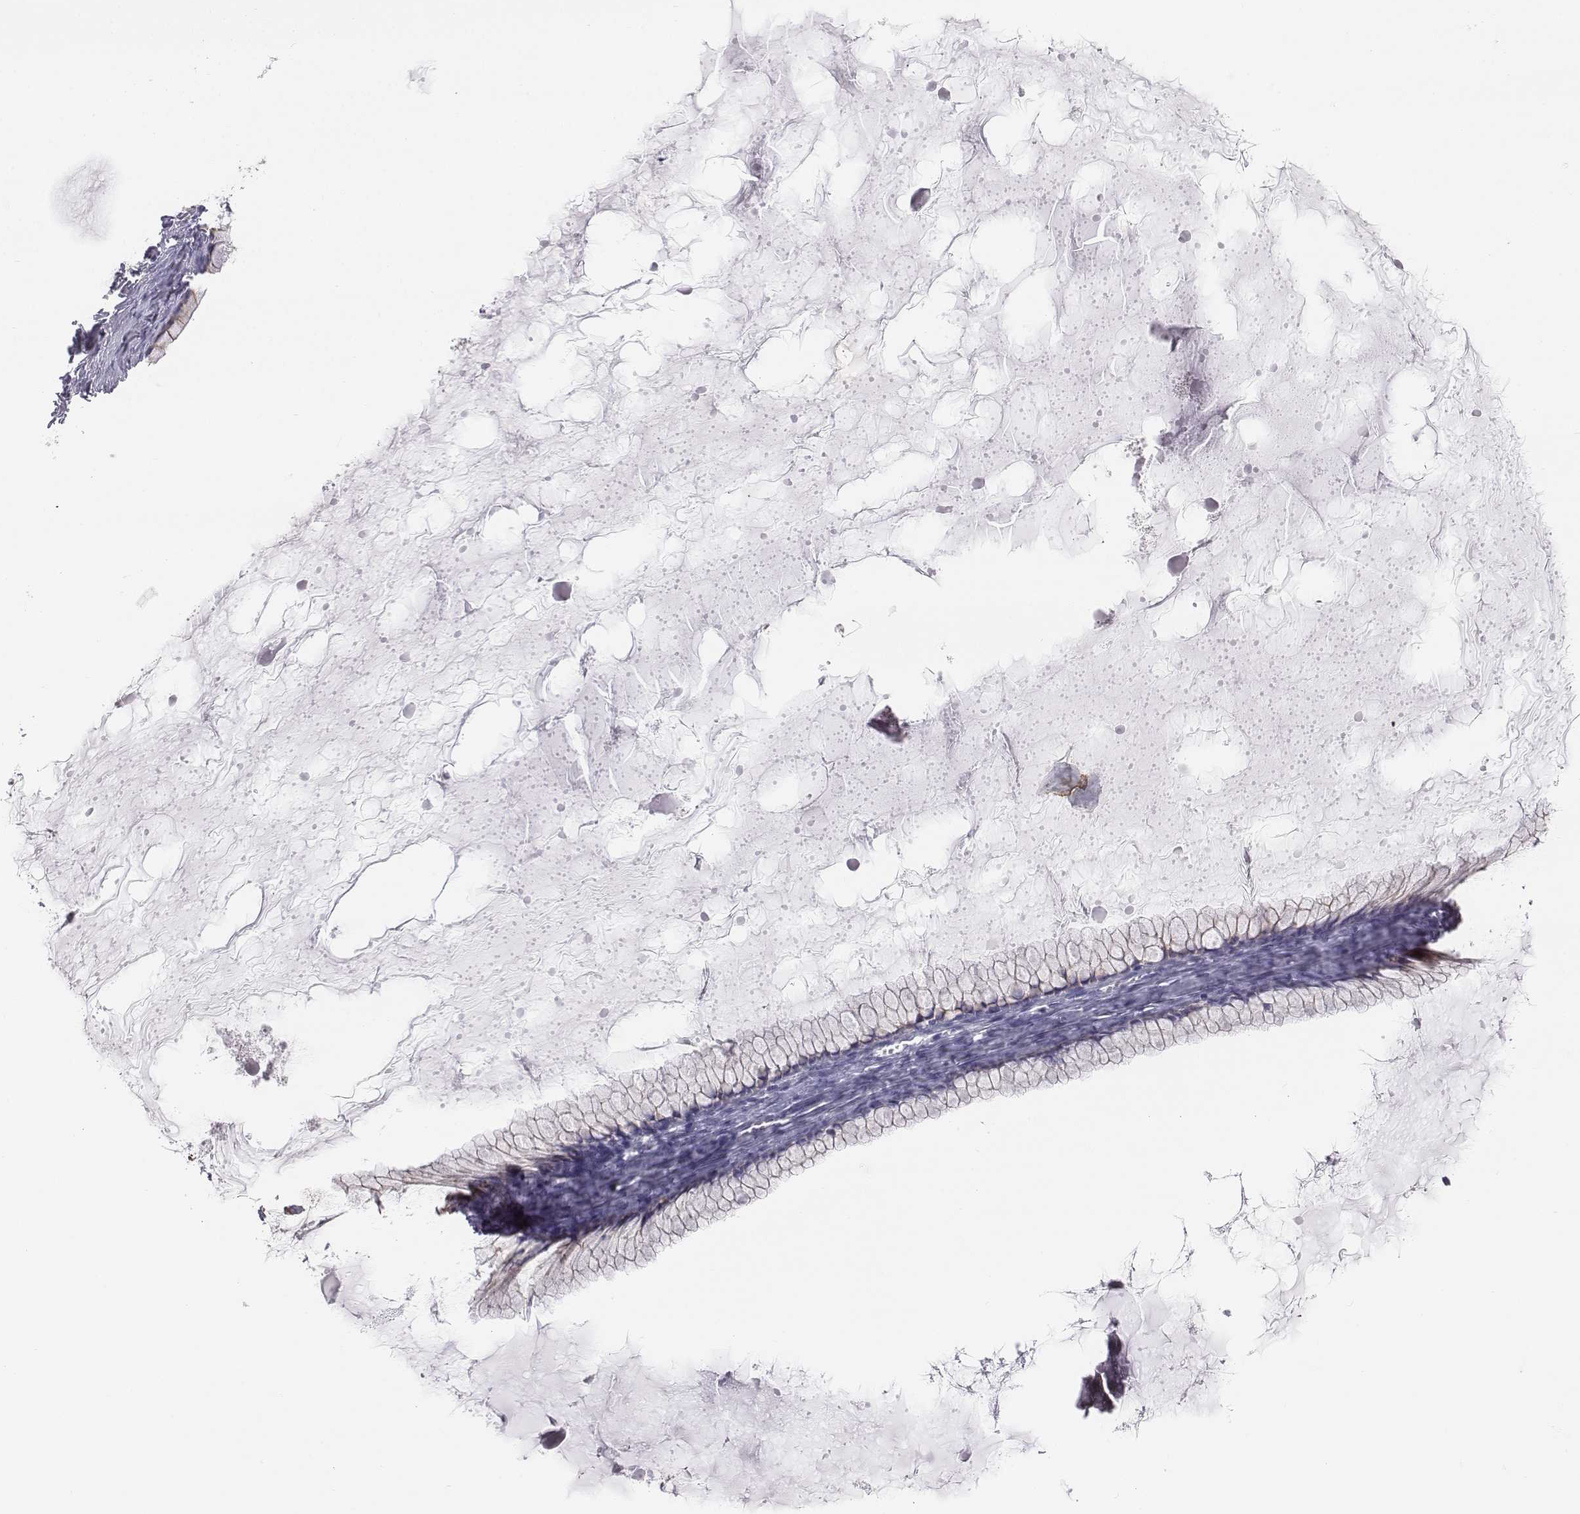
{"staining": {"intensity": "moderate", "quantity": "<25%", "location": "cytoplasmic/membranous"}, "tissue": "ovarian cancer", "cell_type": "Tumor cells", "image_type": "cancer", "snomed": [{"axis": "morphology", "description": "Cystadenocarcinoma, mucinous, NOS"}, {"axis": "topography", "description": "Ovary"}], "caption": "This is a histology image of immunohistochemistry (IHC) staining of ovarian cancer (mucinous cystadenocarcinoma), which shows moderate expression in the cytoplasmic/membranous of tumor cells.", "gene": "CHST14", "patient": {"sex": "female", "age": 41}}